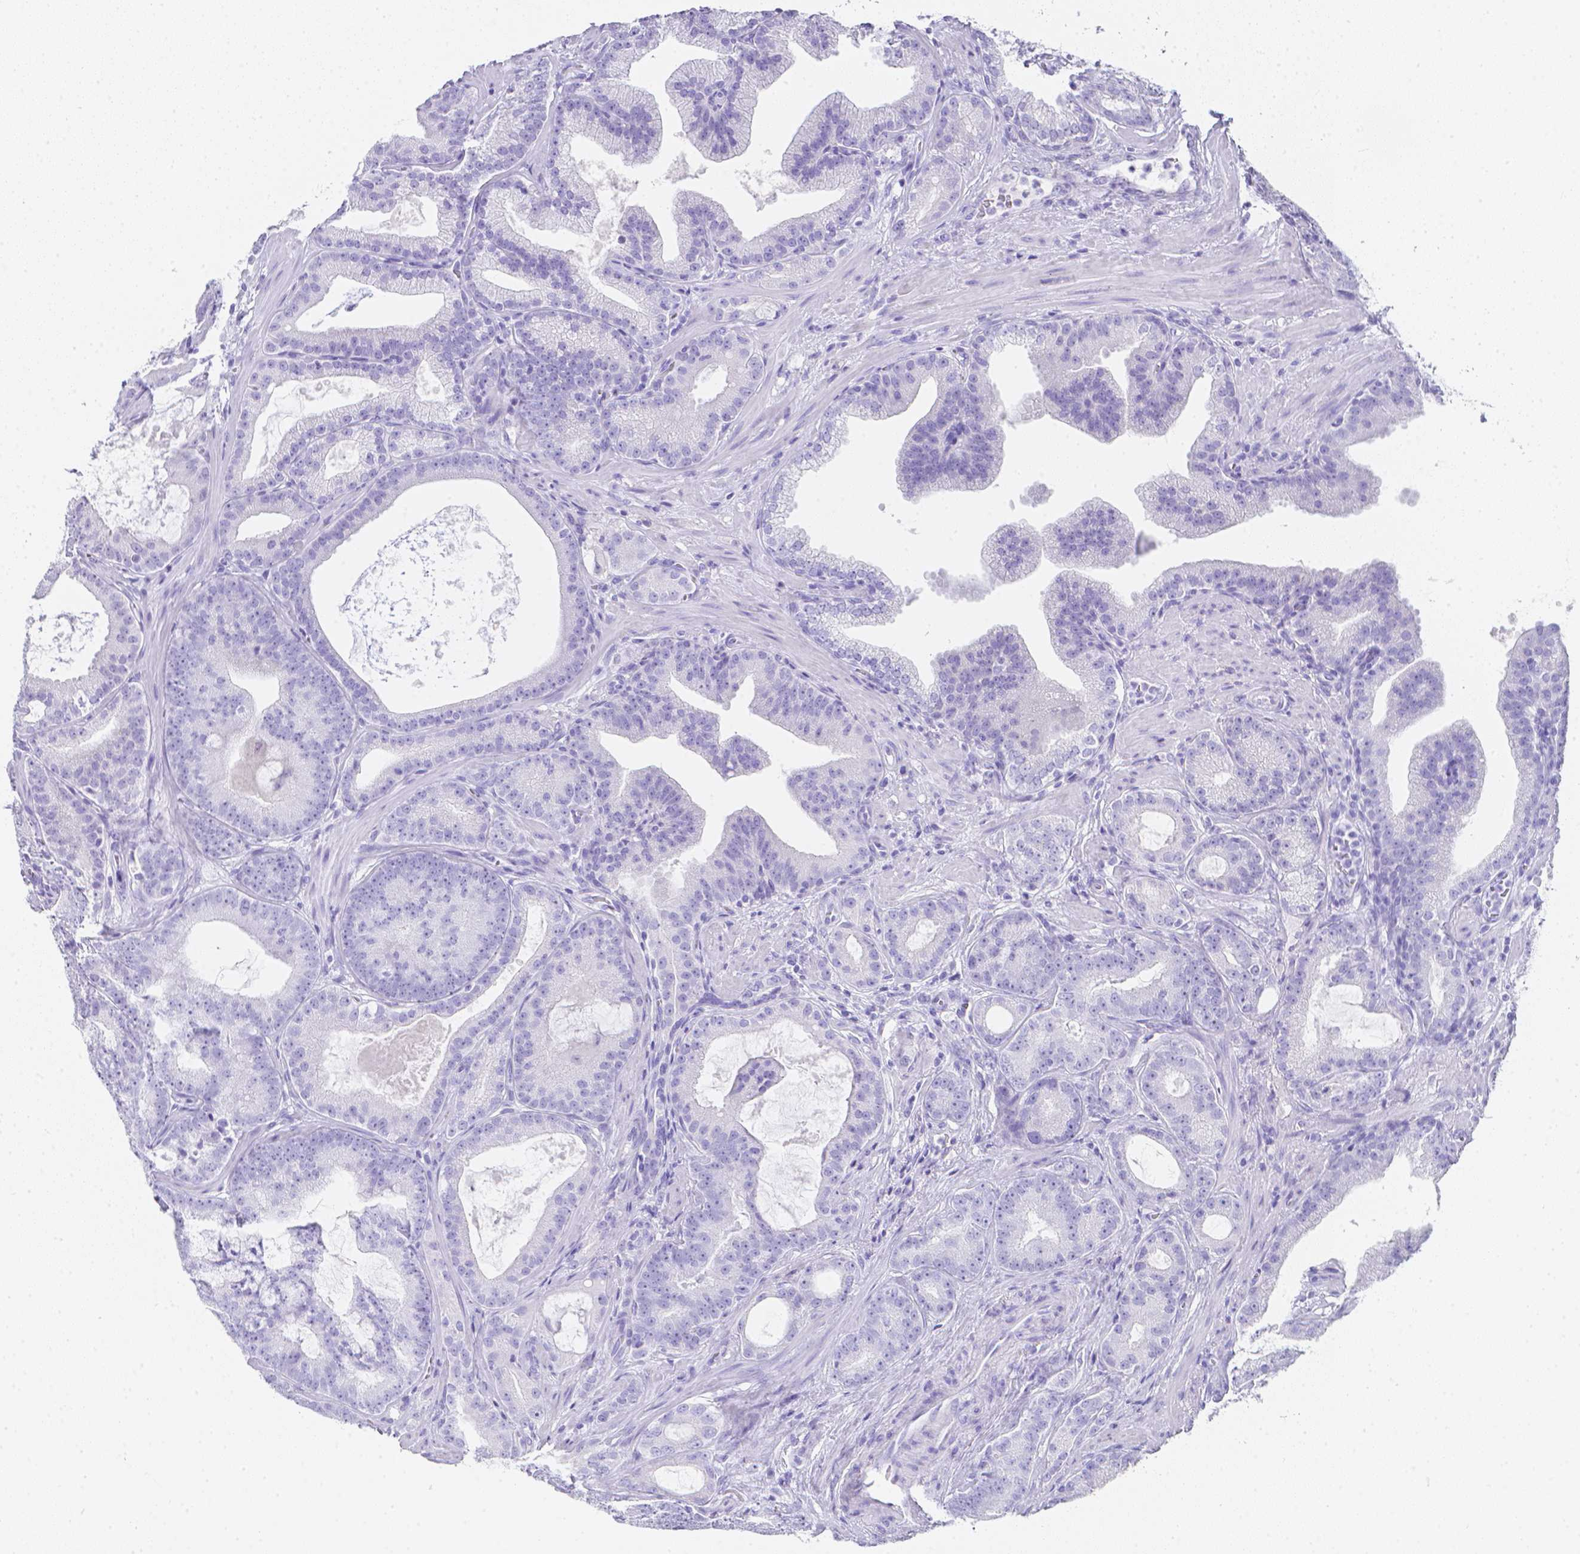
{"staining": {"intensity": "negative", "quantity": "none", "location": "none"}, "tissue": "prostate cancer", "cell_type": "Tumor cells", "image_type": "cancer", "snomed": [{"axis": "morphology", "description": "Adenocarcinoma, High grade"}, {"axis": "topography", "description": "Prostate"}], "caption": "There is no significant expression in tumor cells of prostate cancer (high-grade adenocarcinoma). (Brightfield microscopy of DAB immunohistochemistry (IHC) at high magnification).", "gene": "LGALS4", "patient": {"sex": "male", "age": 65}}